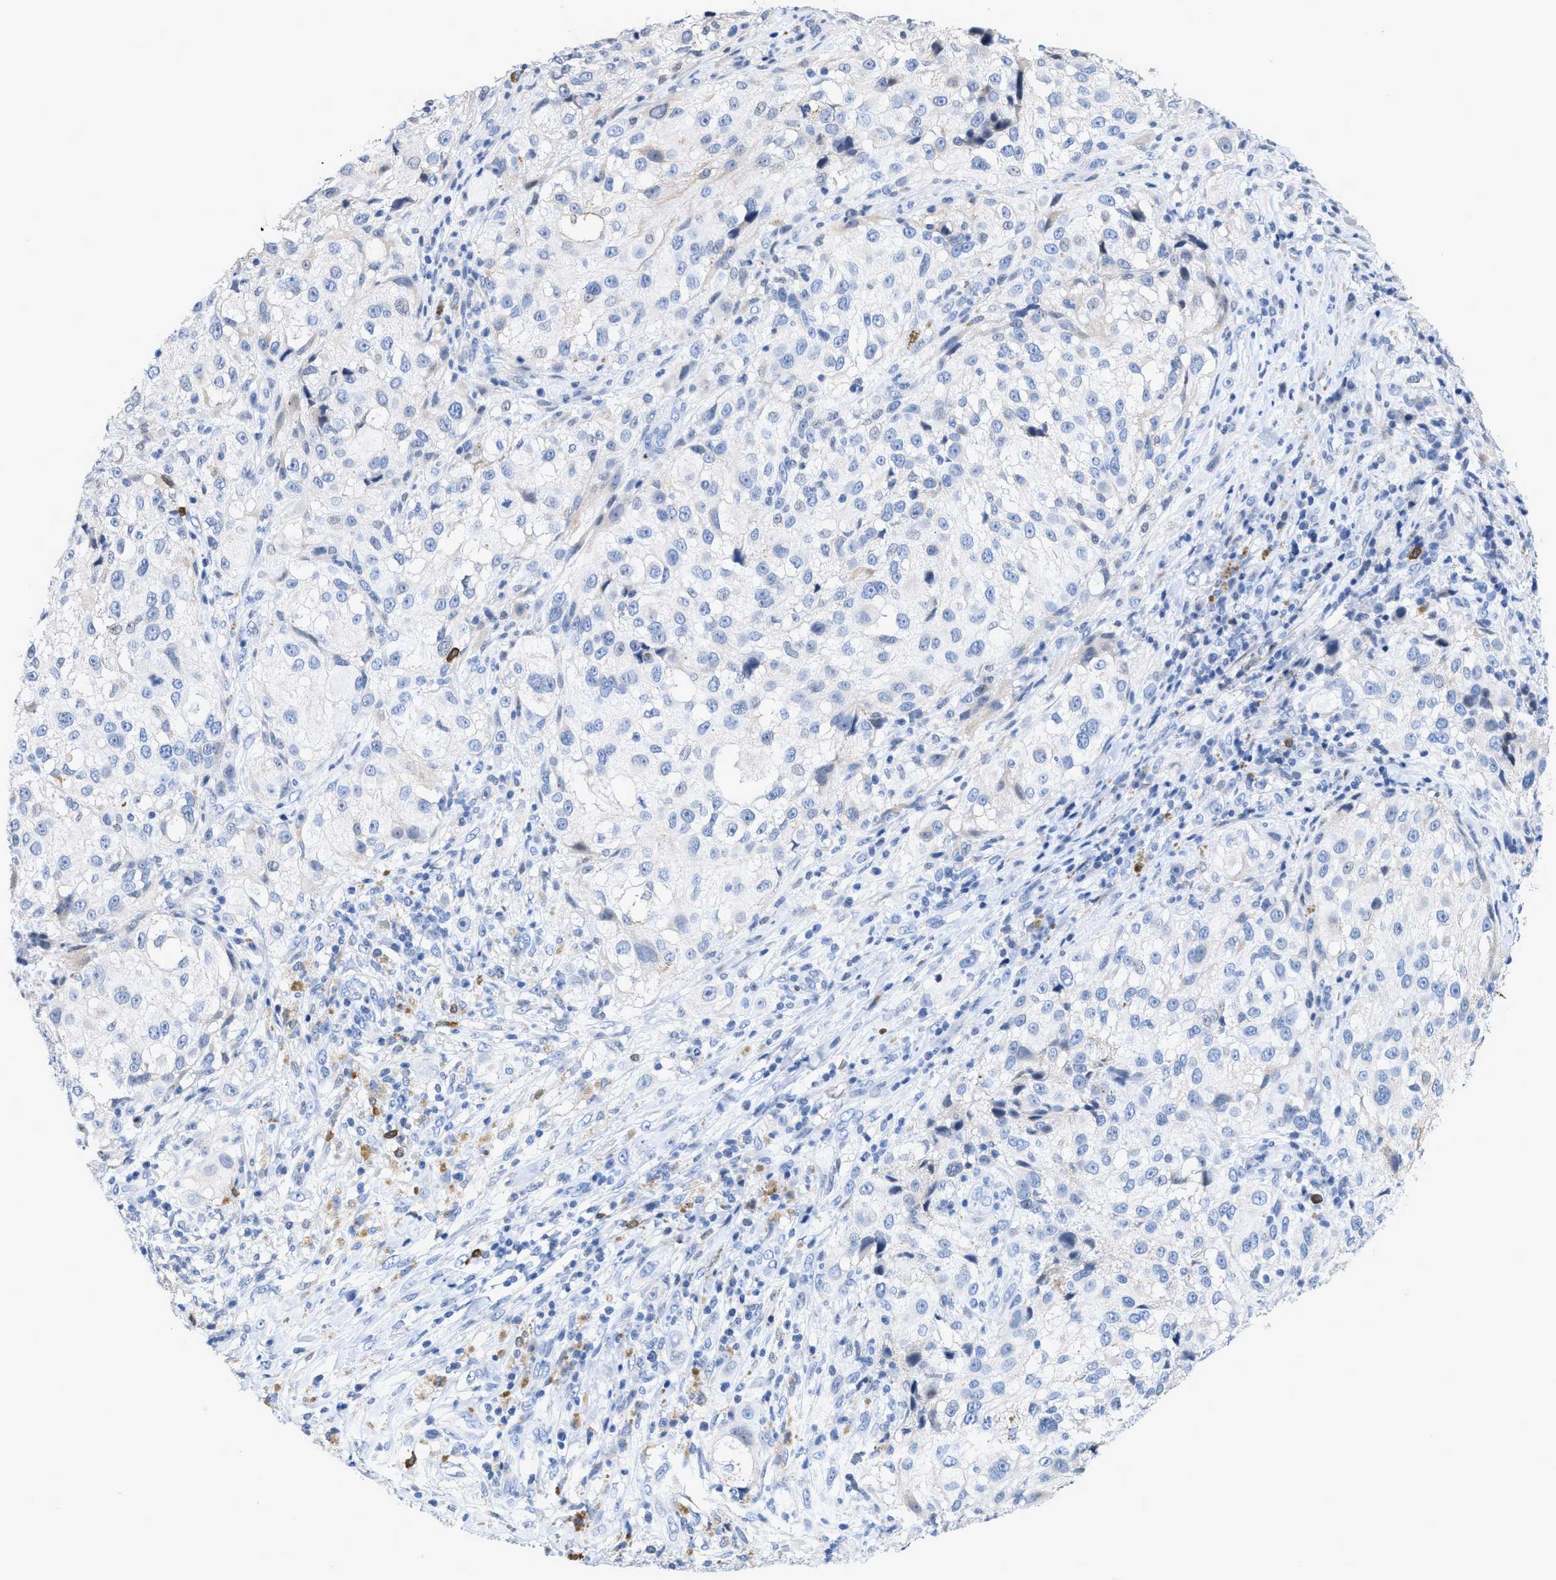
{"staining": {"intensity": "negative", "quantity": "none", "location": "none"}, "tissue": "melanoma", "cell_type": "Tumor cells", "image_type": "cancer", "snomed": [{"axis": "morphology", "description": "Necrosis, NOS"}, {"axis": "morphology", "description": "Malignant melanoma, NOS"}, {"axis": "topography", "description": "Skin"}], "caption": "Immunohistochemistry (IHC) of melanoma shows no expression in tumor cells.", "gene": "CRYM", "patient": {"sex": "female", "age": 87}}